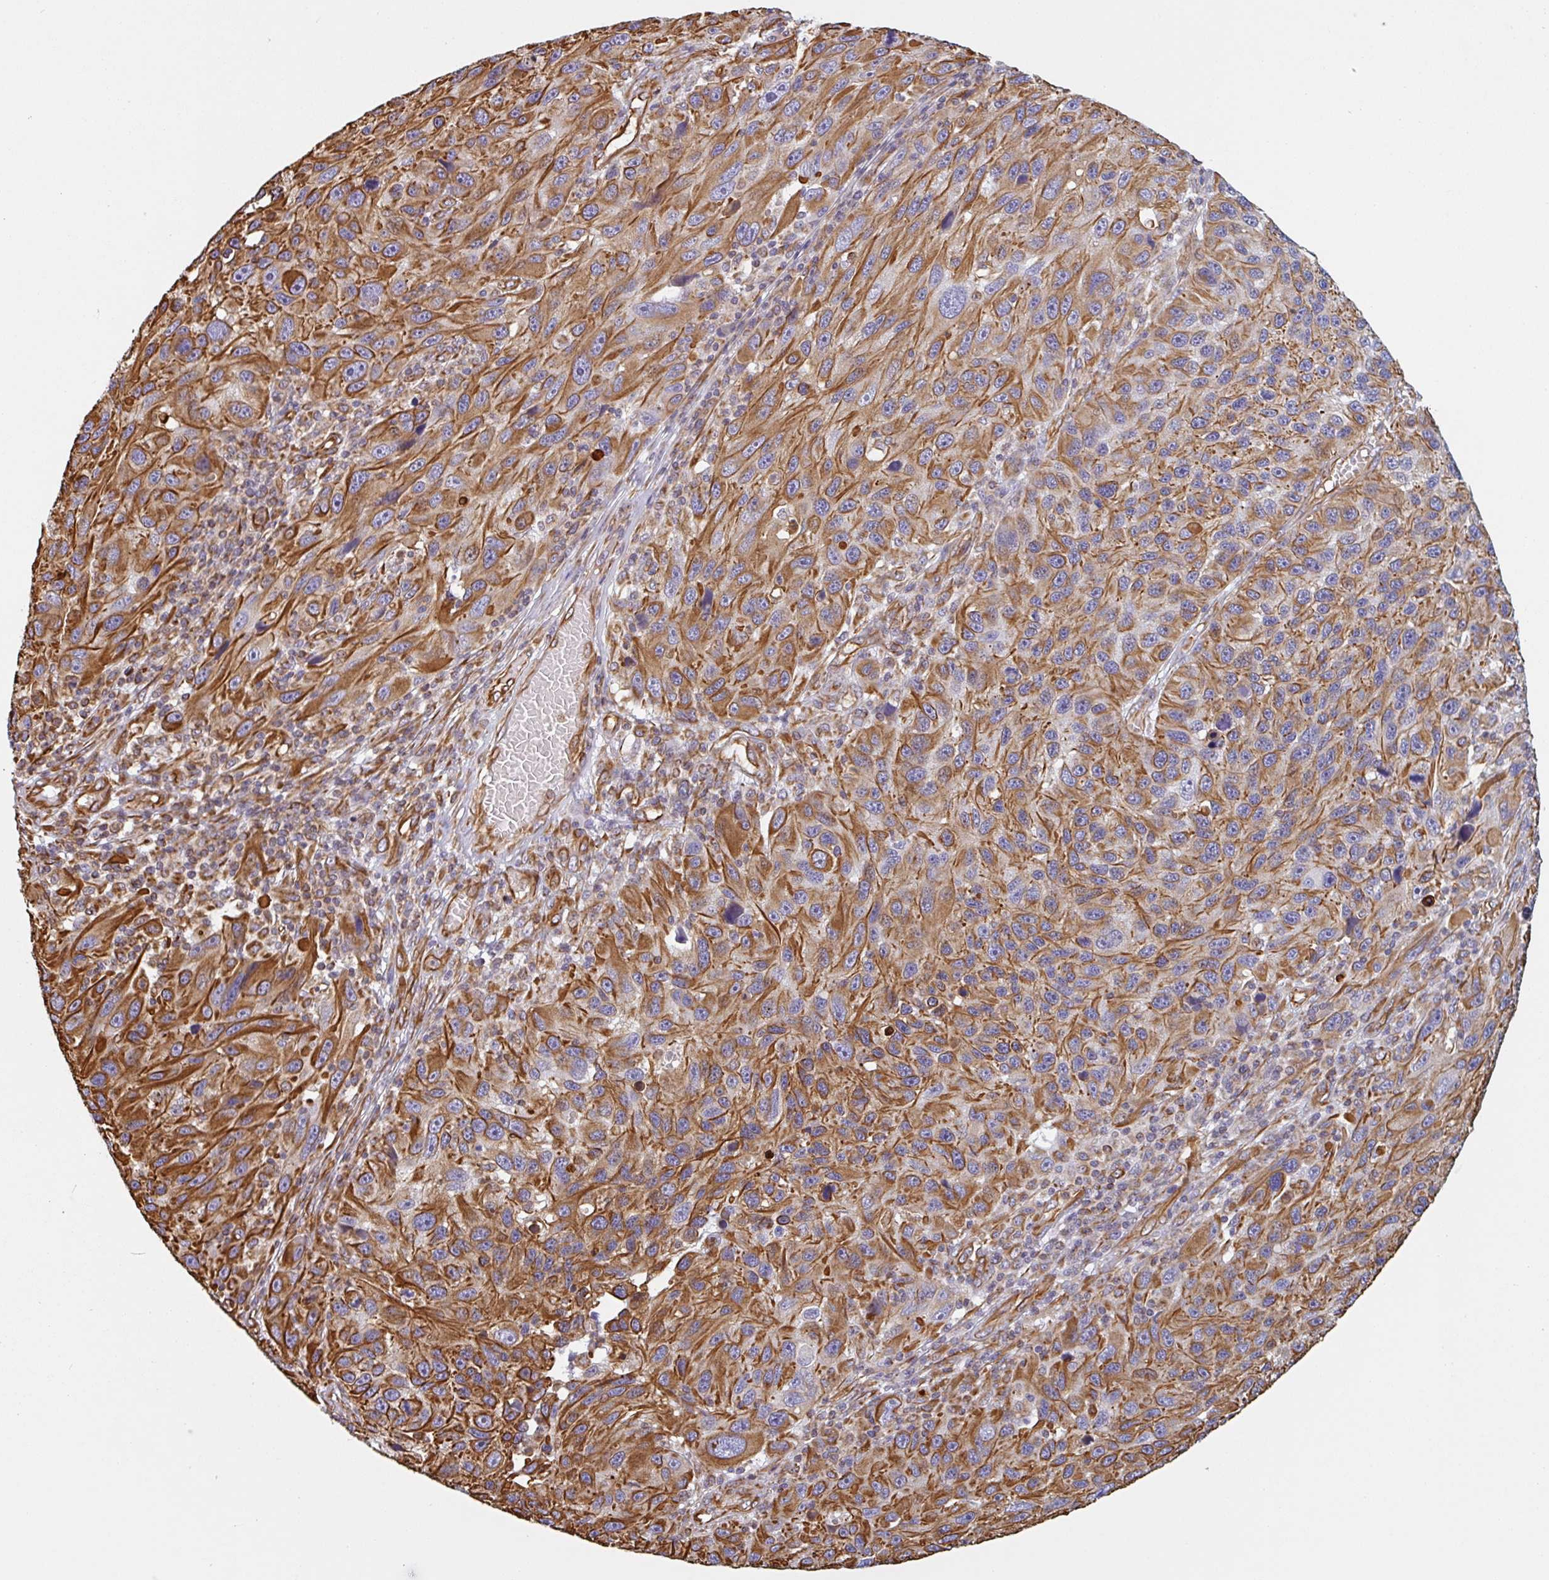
{"staining": {"intensity": "strong", "quantity": ">75%", "location": "cytoplasmic/membranous"}, "tissue": "melanoma", "cell_type": "Tumor cells", "image_type": "cancer", "snomed": [{"axis": "morphology", "description": "Malignant melanoma, NOS"}, {"axis": "topography", "description": "Skin"}], "caption": "Protein analysis of malignant melanoma tissue exhibits strong cytoplasmic/membranous expression in about >75% of tumor cells.", "gene": "PPFIA1", "patient": {"sex": "male", "age": 53}}